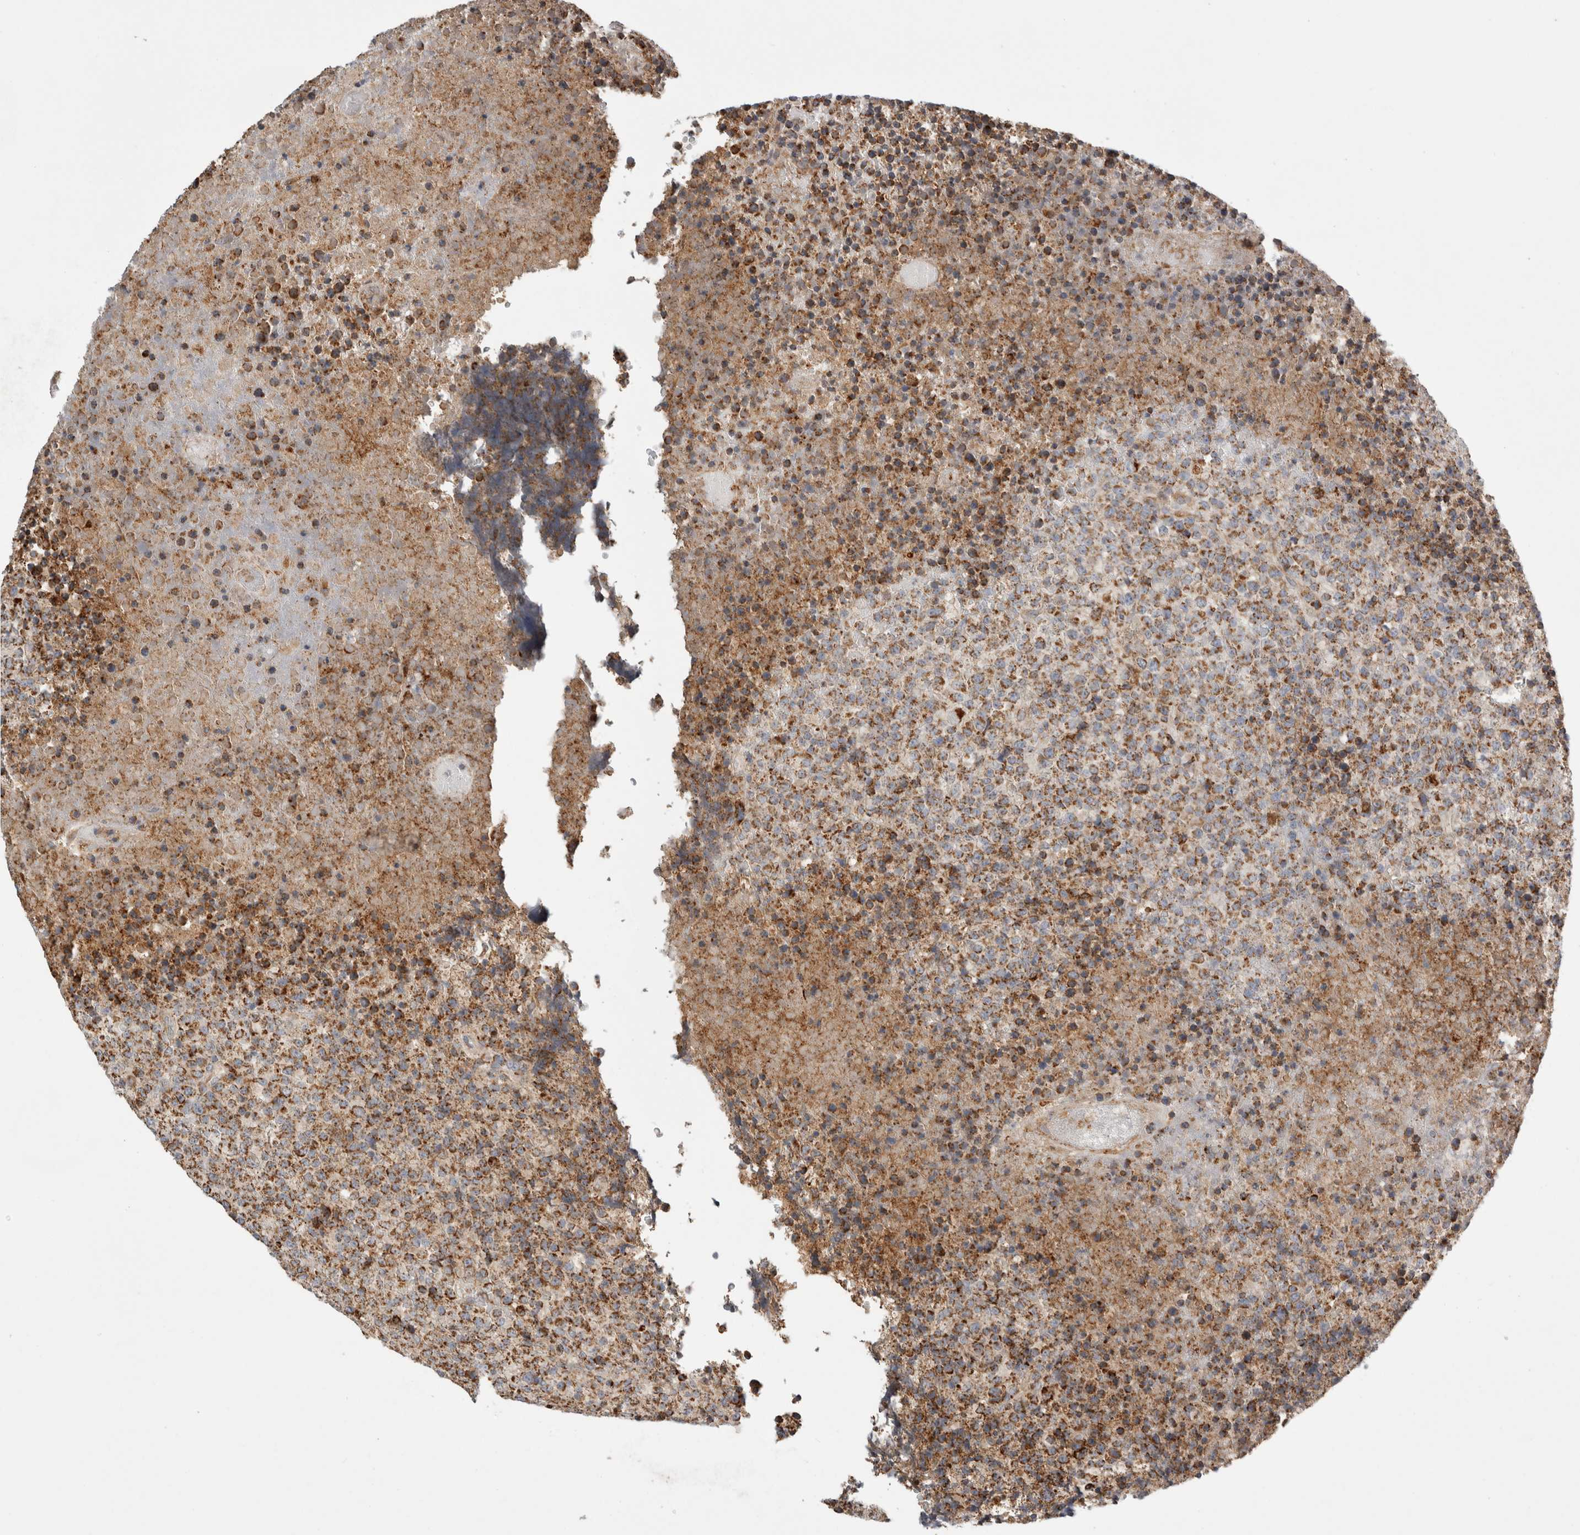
{"staining": {"intensity": "moderate", "quantity": ">75%", "location": "cytoplasmic/membranous"}, "tissue": "lymphoma", "cell_type": "Tumor cells", "image_type": "cancer", "snomed": [{"axis": "morphology", "description": "Malignant lymphoma, non-Hodgkin's type, High grade"}, {"axis": "topography", "description": "Lymph node"}], "caption": "Immunohistochemical staining of malignant lymphoma, non-Hodgkin's type (high-grade) reveals medium levels of moderate cytoplasmic/membranous expression in about >75% of tumor cells.", "gene": "HROB", "patient": {"sex": "male", "age": 13}}